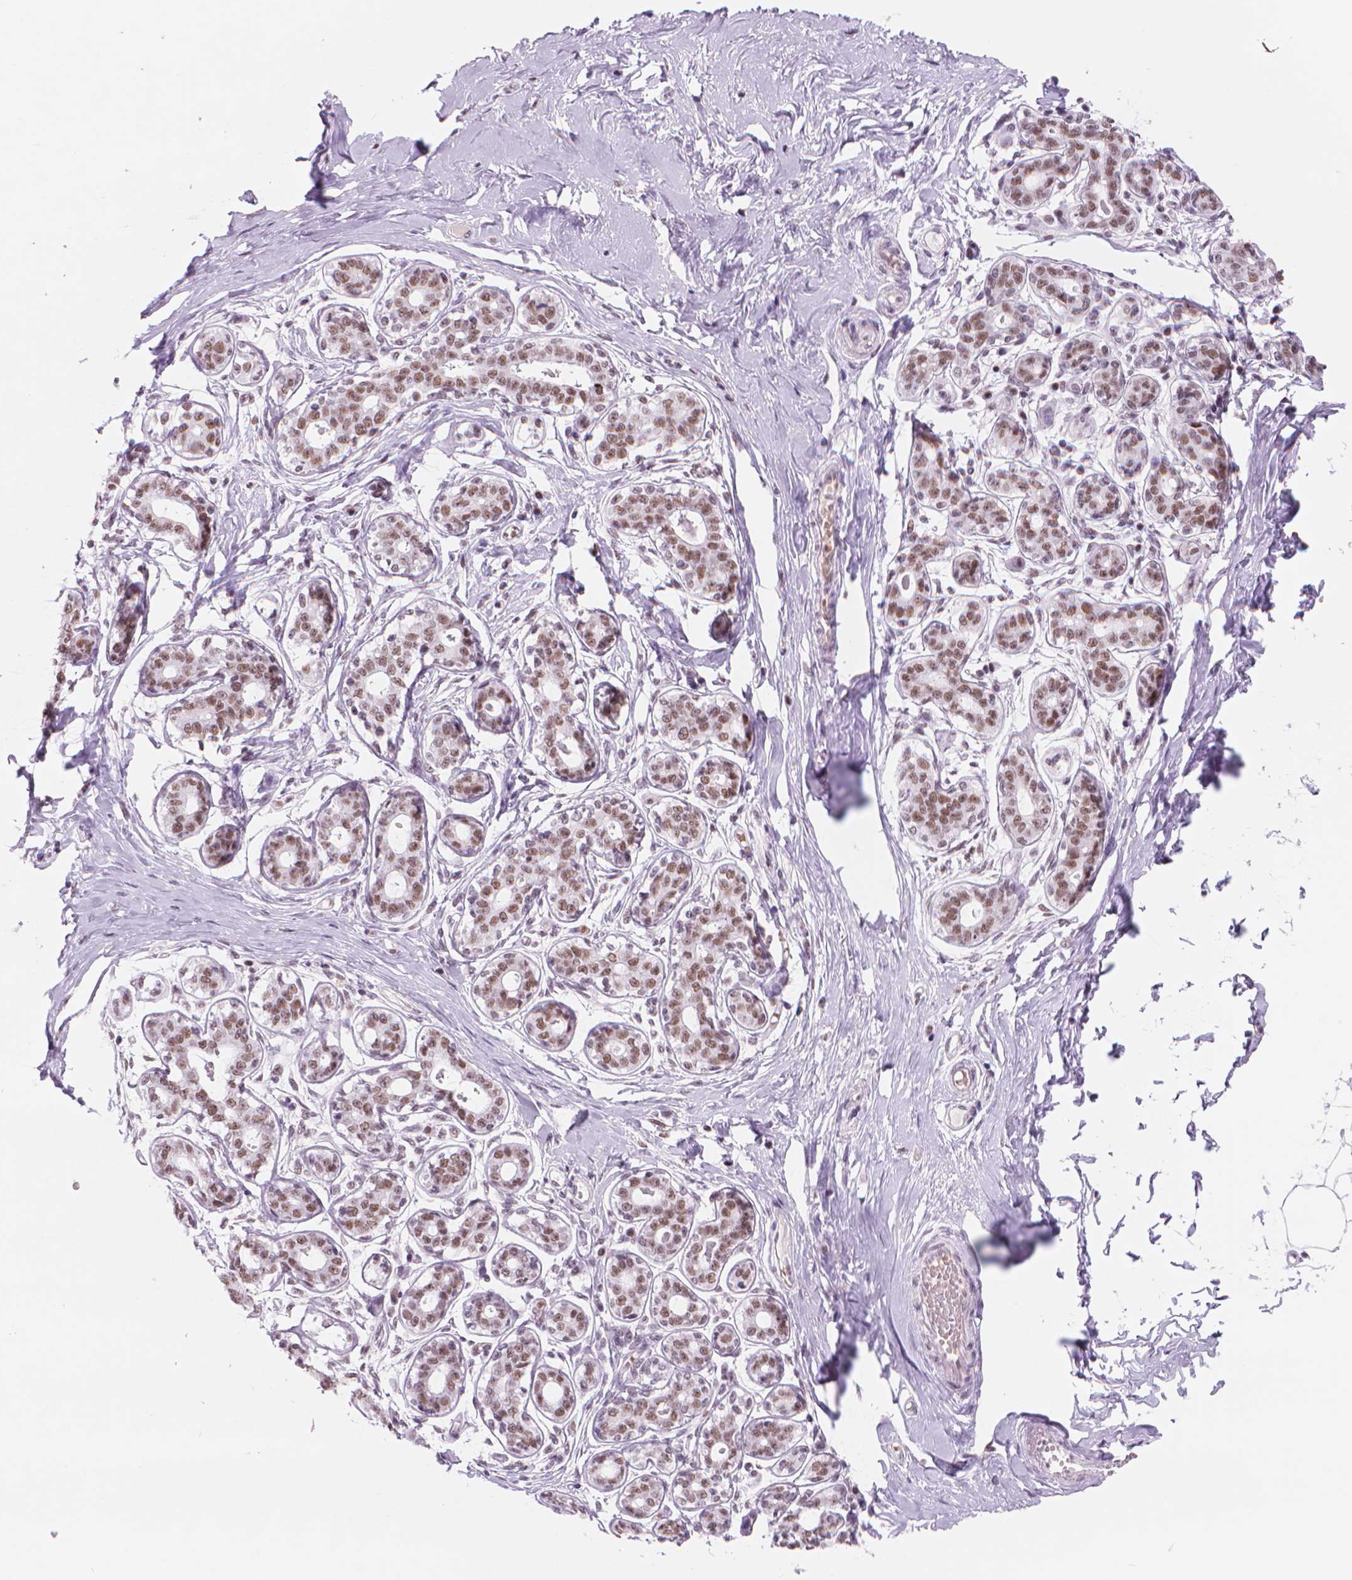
{"staining": {"intensity": "moderate", "quantity": "25%-75%", "location": "nuclear"}, "tissue": "breast", "cell_type": "Adipocytes", "image_type": "normal", "snomed": [{"axis": "morphology", "description": "Normal tissue, NOS"}, {"axis": "topography", "description": "Skin"}, {"axis": "topography", "description": "Breast"}], "caption": "DAB immunohistochemical staining of benign human breast reveals moderate nuclear protein positivity in approximately 25%-75% of adipocytes. The protein is shown in brown color, while the nuclei are stained blue.", "gene": "POLR3D", "patient": {"sex": "female", "age": 43}}